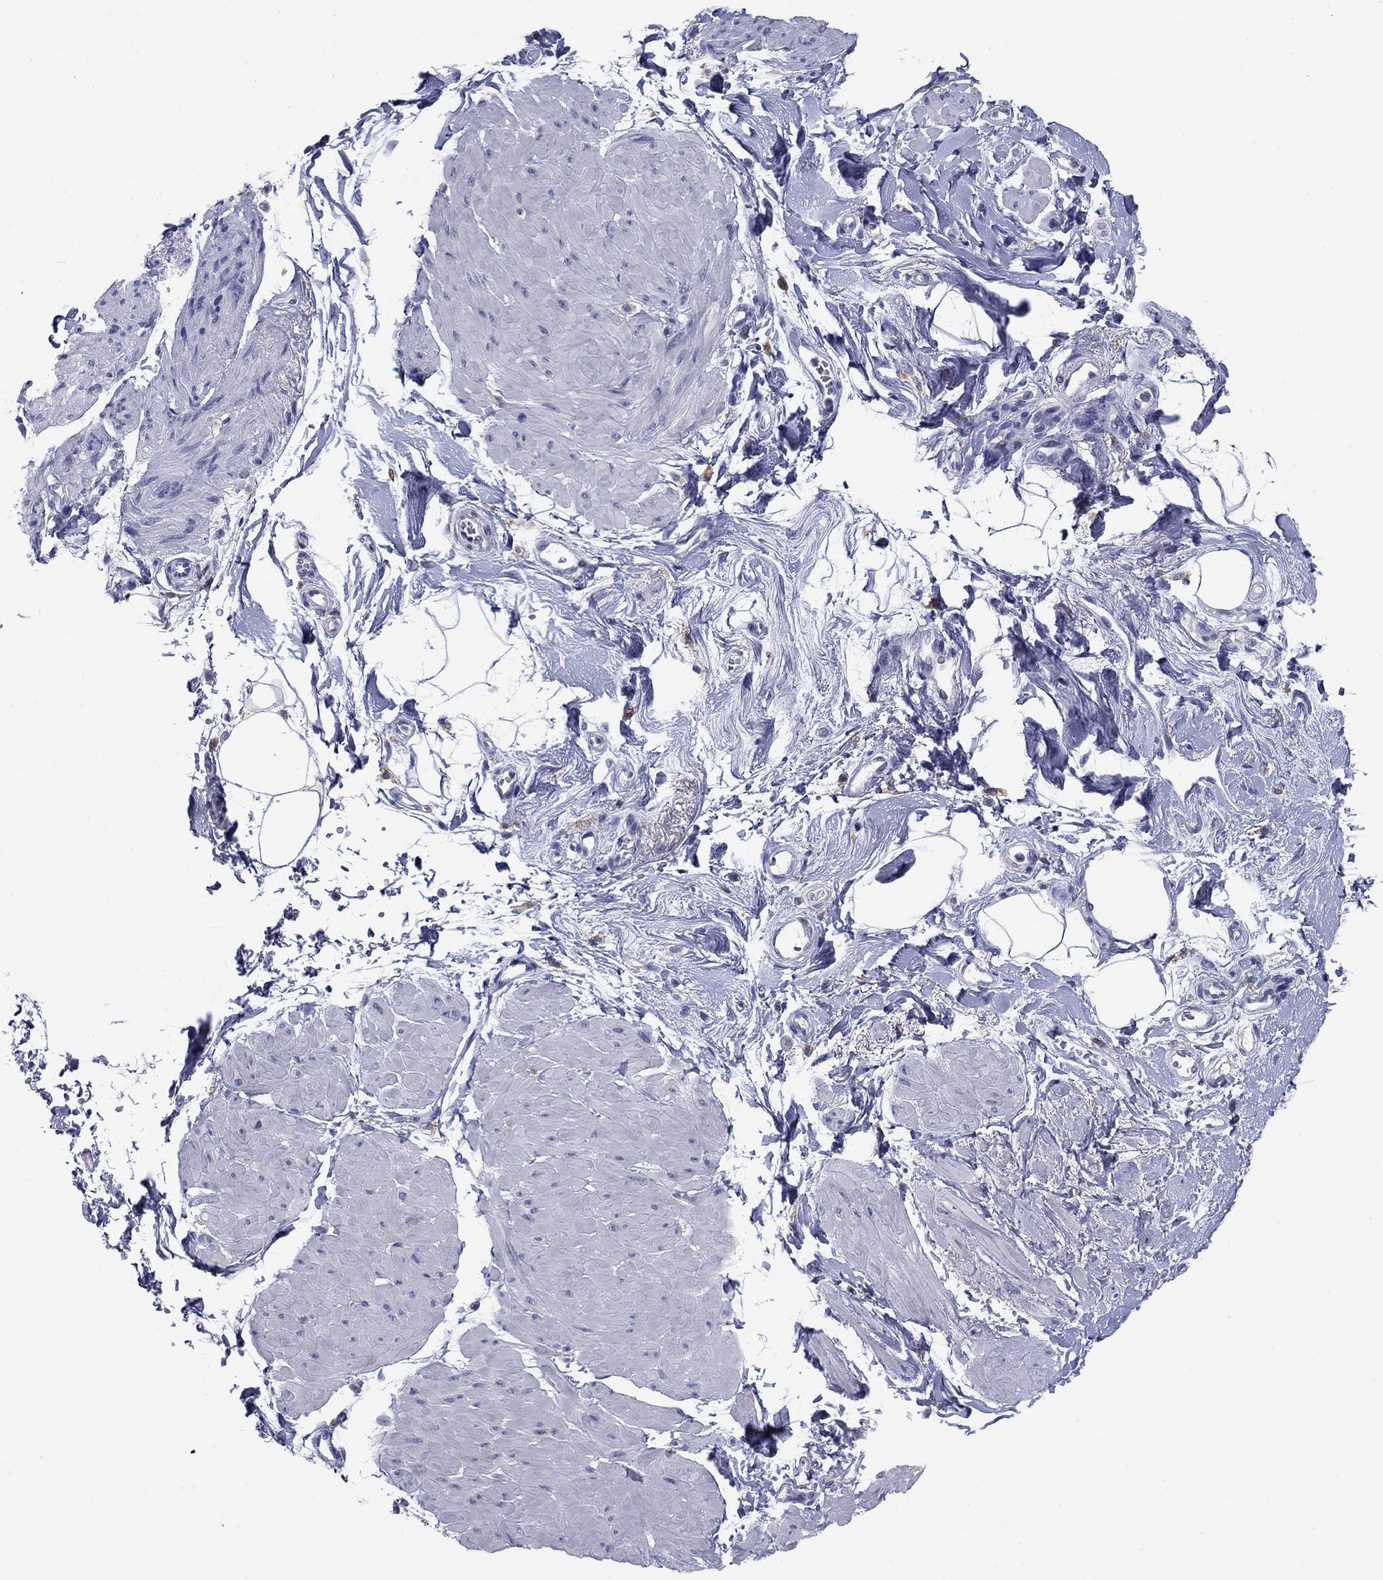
{"staining": {"intensity": "negative", "quantity": "none", "location": "none"}, "tissue": "smooth muscle", "cell_type": "Smooth muscle cells", "image_type": "normal", "snomed": [{"axis": "morphology", "description": "Normal tissue, NOS"}, {"axis": "topography", "description": "Adipose tissue"}, {"axis": "topography", "description": "Smooth muscle"}, {"axis": "topography", "description": "Peripheral nerve tissue"}], "caption": "A histopathology image of smooth muscle stained for a protein displays no brown staining in smooth muscle cells. (DAB (3,3'-diaminobenzidine) IHC visualized using brightfield microscopy, high magnification).", "gene": "CNTNAP4", "patient": {"sex": "male", "age": 83}}